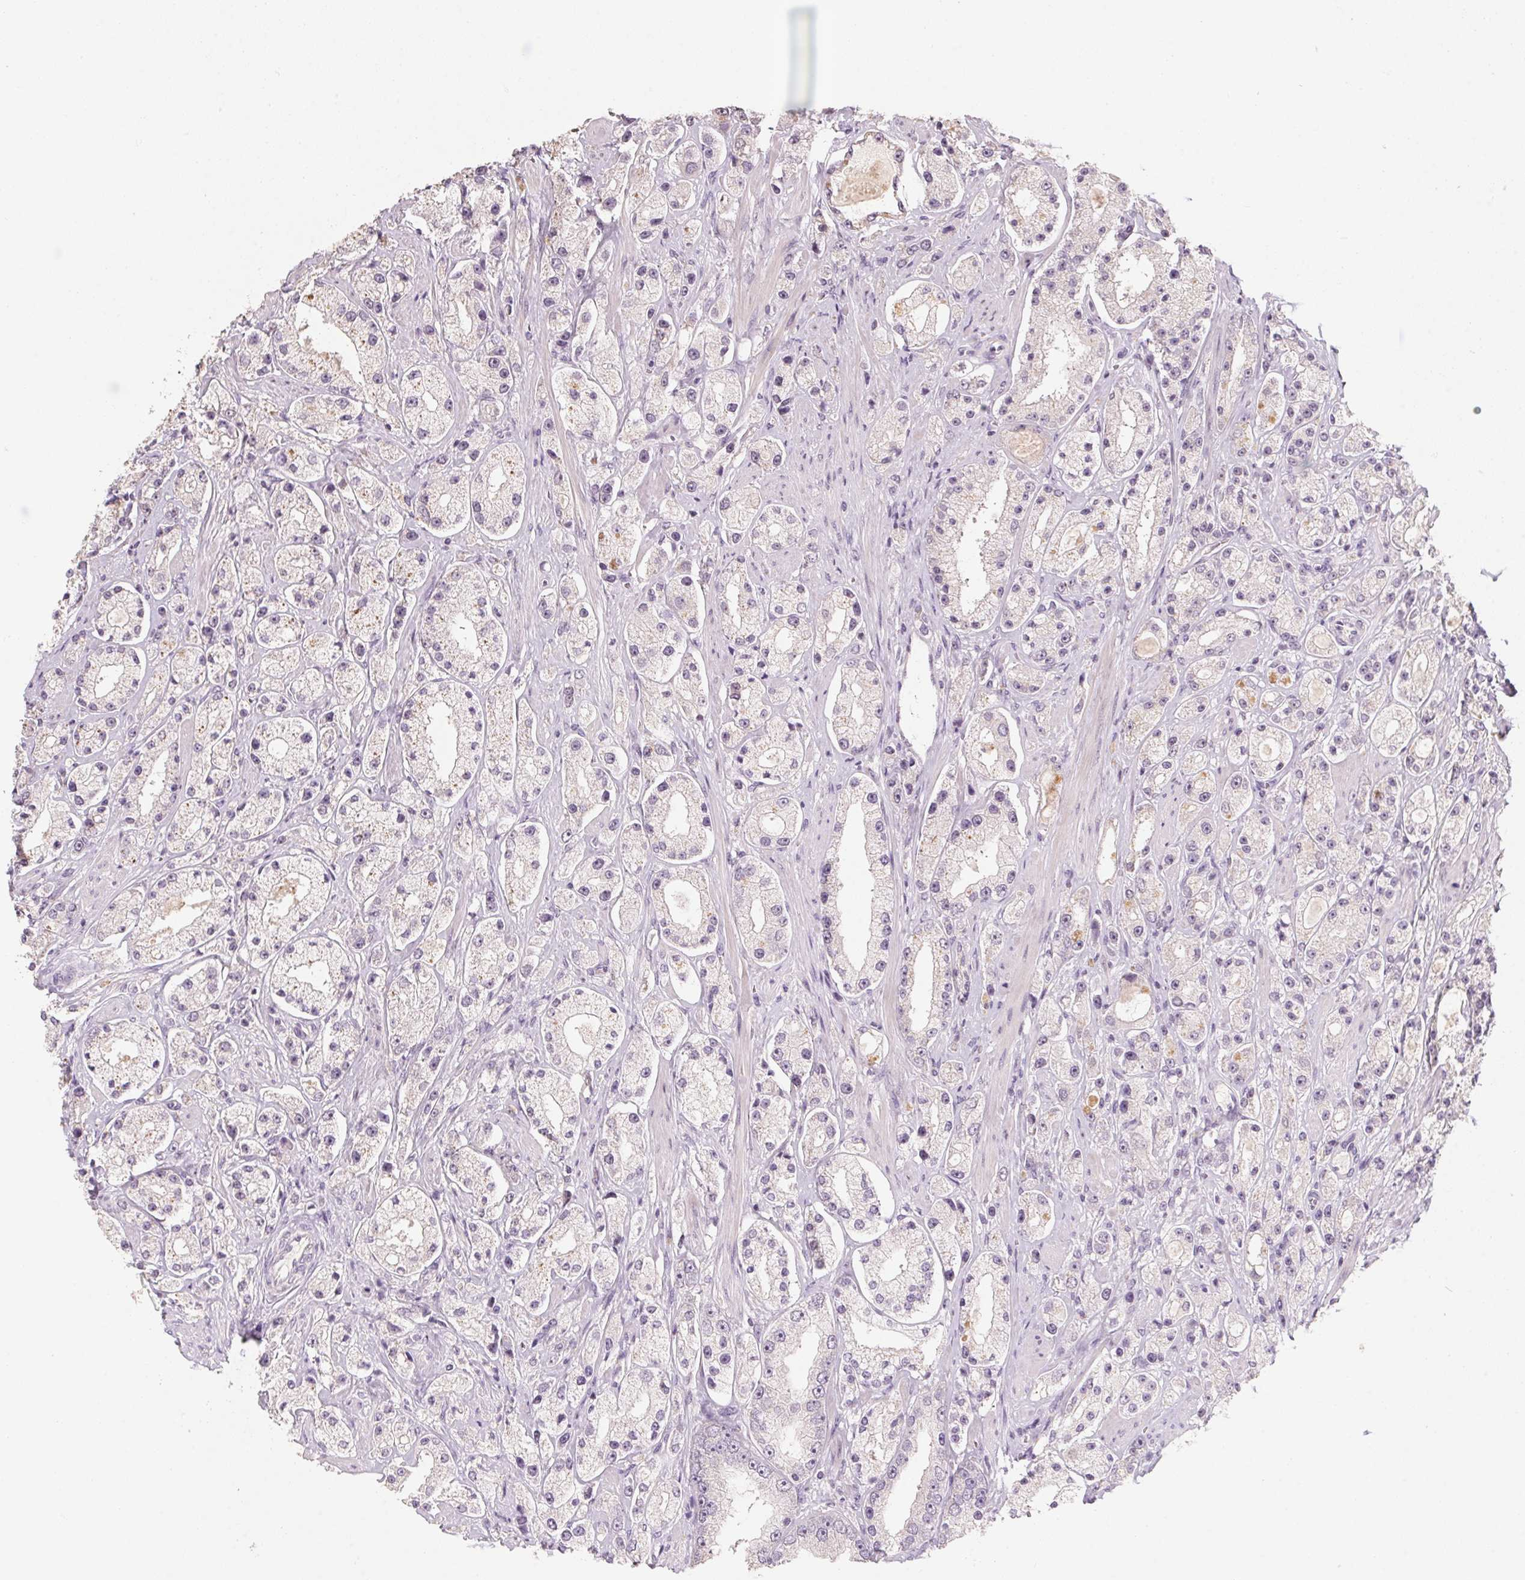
{"staining": {"intensity": "negative", "quantity": "none", "location": "none"}, "tissue": "prostate cancer", "cell_type": "Tumor cells", "image_type": "cancer", "snomed": [{"axis": "morphology", "description": "Adenocarcinoma, High grade"}, {"axis": "topography", "description": "Prostate"}], "caption": "An image of human prostate adenocarcinoma (high-grade) is negative for staining in tumor cells. (DAB IHC visualized using brightfield microscopy, high magnification).", "gene": "CAPZA3", "patient": {"sex": "male", "age": 67}}